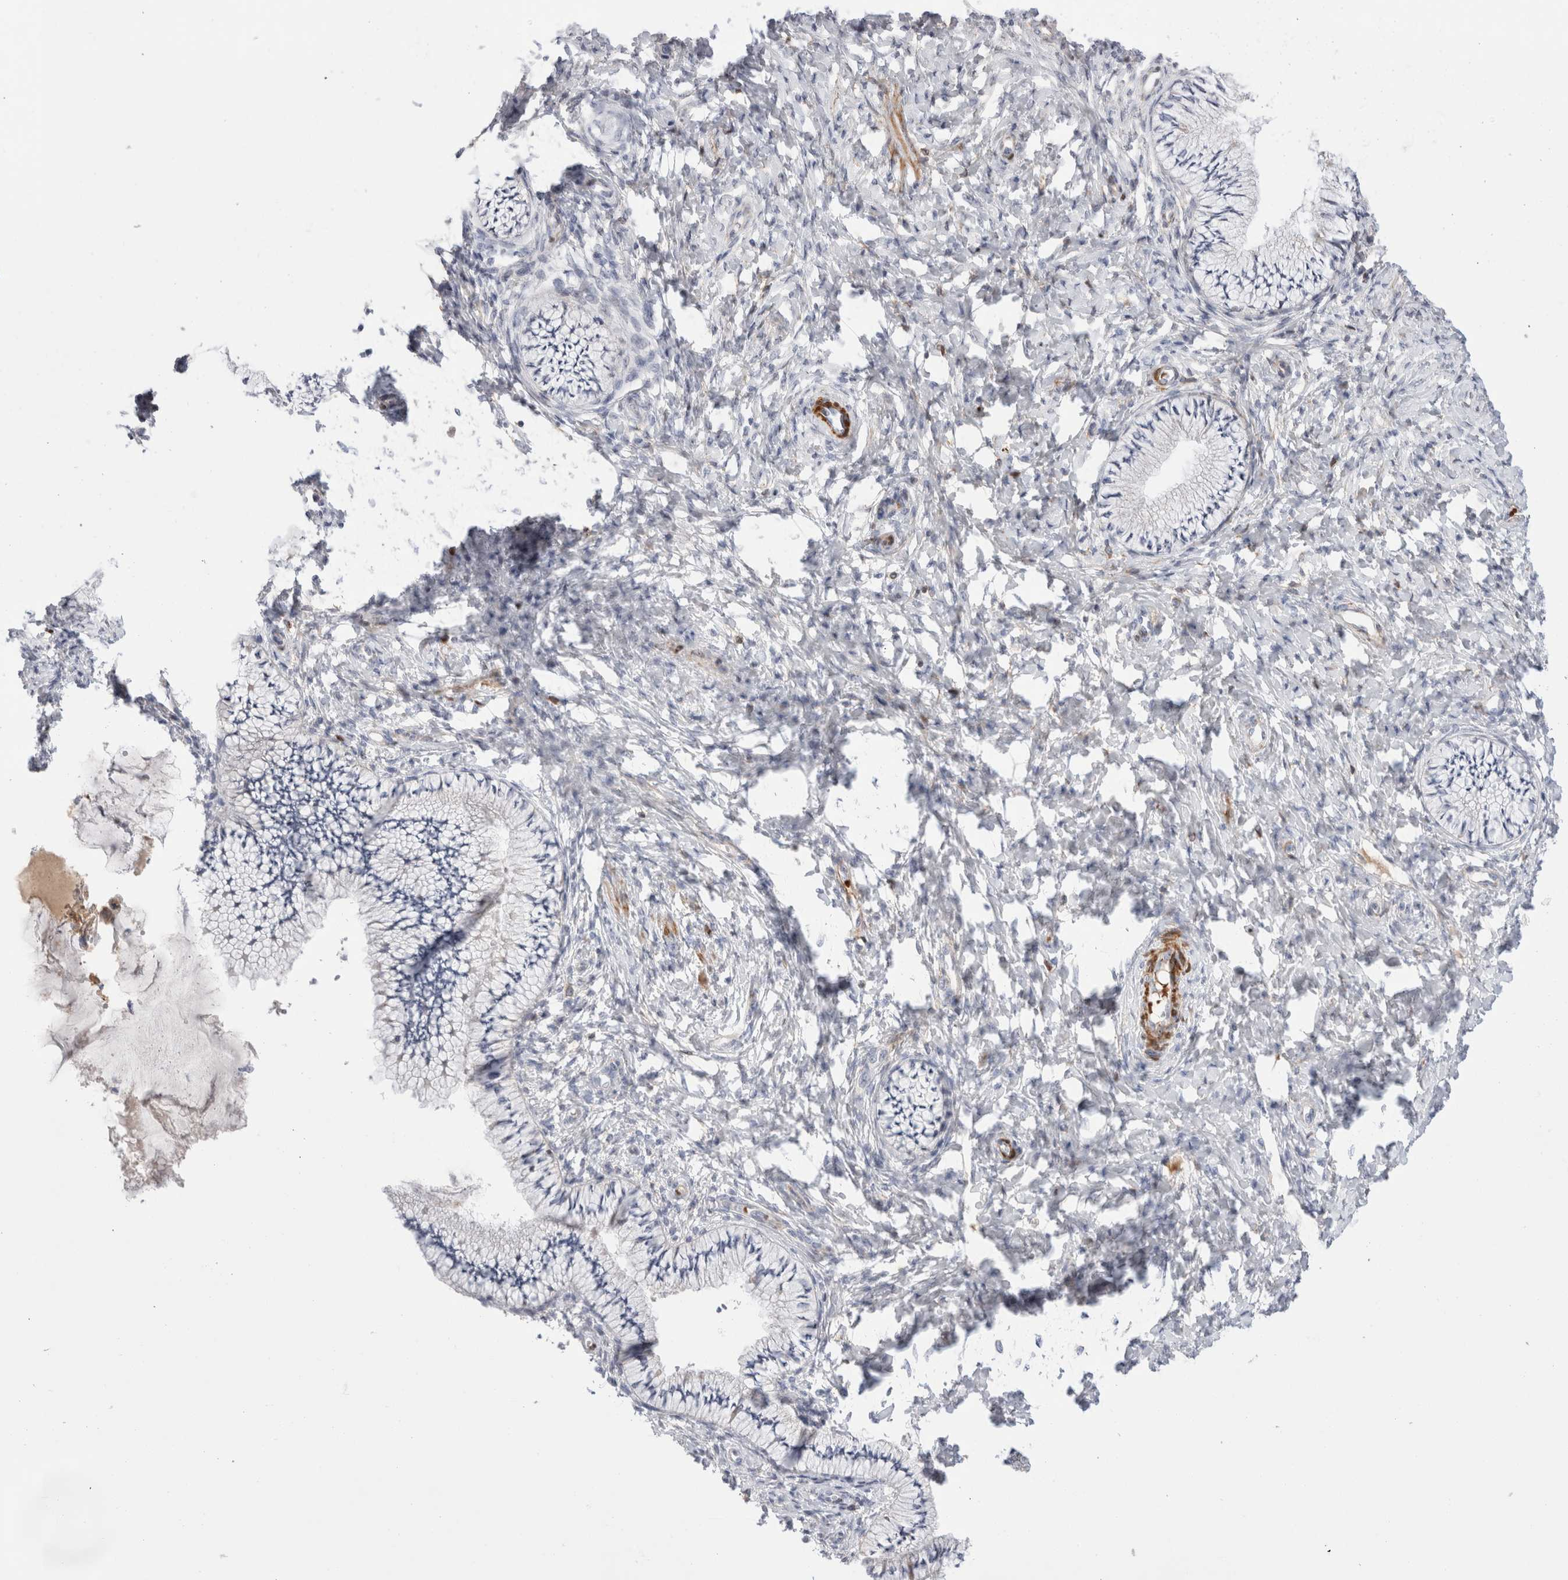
{"staining": {"intensity": "negative", "quantity": "none", "location": "none"}, "tissue": "cervix", "cell_type": "Glandular cells", "image_type": "normal", "snomed": [{"axis": "morphology", "description": "Normal tissue, NOS"}, {"axis": "topography", "description": "Cervix"}], "caption": "An immunohistochemistry (IHC) photomicrograph of normal cervix is shown. There is no staining in glandular cells of cervix.", "gene": "ECHDC2", "patient": {"sex": "female", "age": 36}}